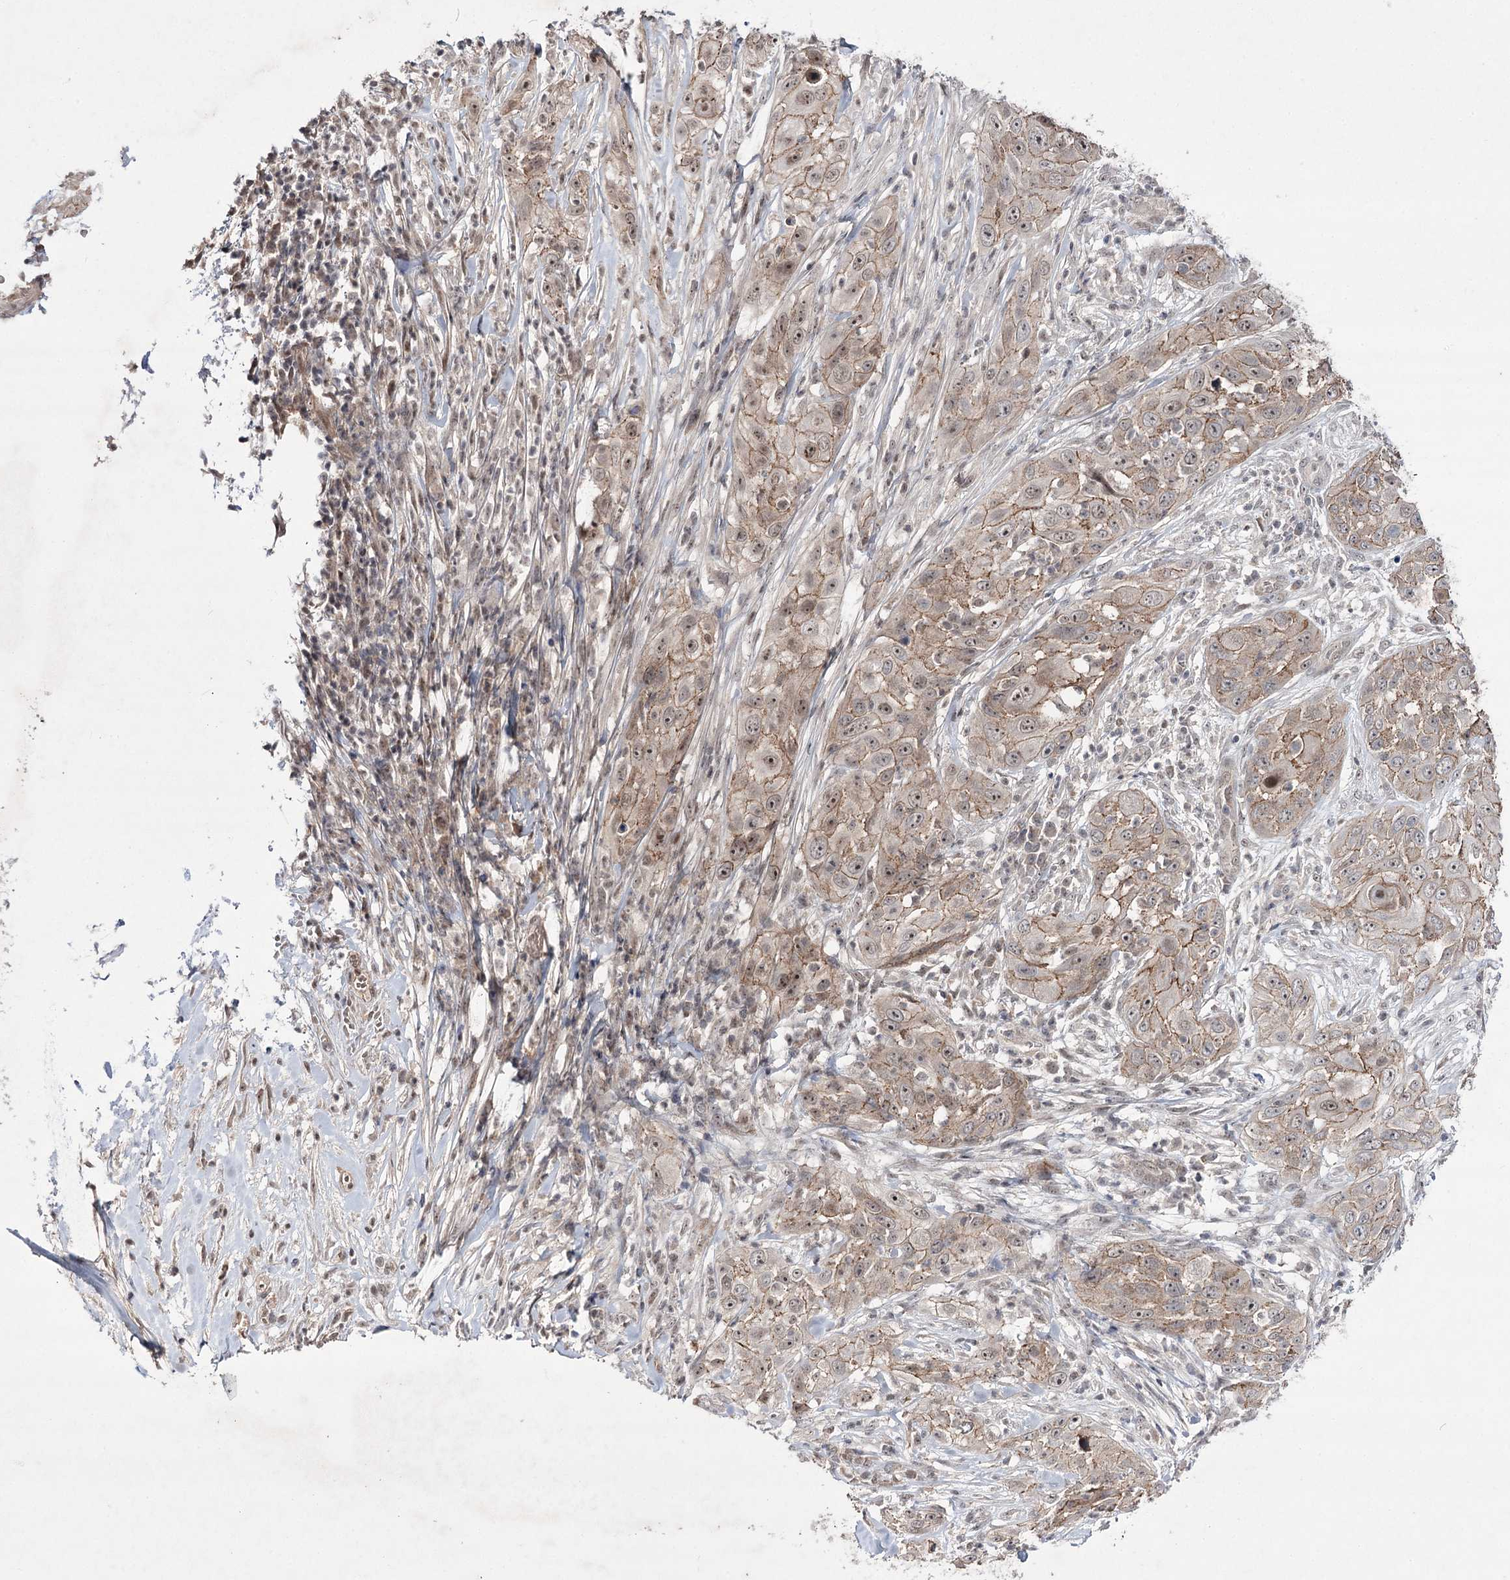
{"staining": {"intensity": "moderate", "quantity": ">75%", "location": "cytoplasmic/membranous,nuclear"}, "tissue": "skin cancer", "cell_type": "Tumor cells", "image_type": "cancer", "snomed": [{"axis": "morphology", "description": "Squamous cell carcinoma, NOS"}, {"axis": "topography", "description": "Skin"}], "caption": "IHC image of human skin squamous cell carcinoma stained for a protein (brown), which reveals medium levels of moderate cytoplasmic/membranous and nuclear staining in approximately >75% of tumor cells.", "gene": "HOXC11", "patient": {"sex": "female", "age": 44}}